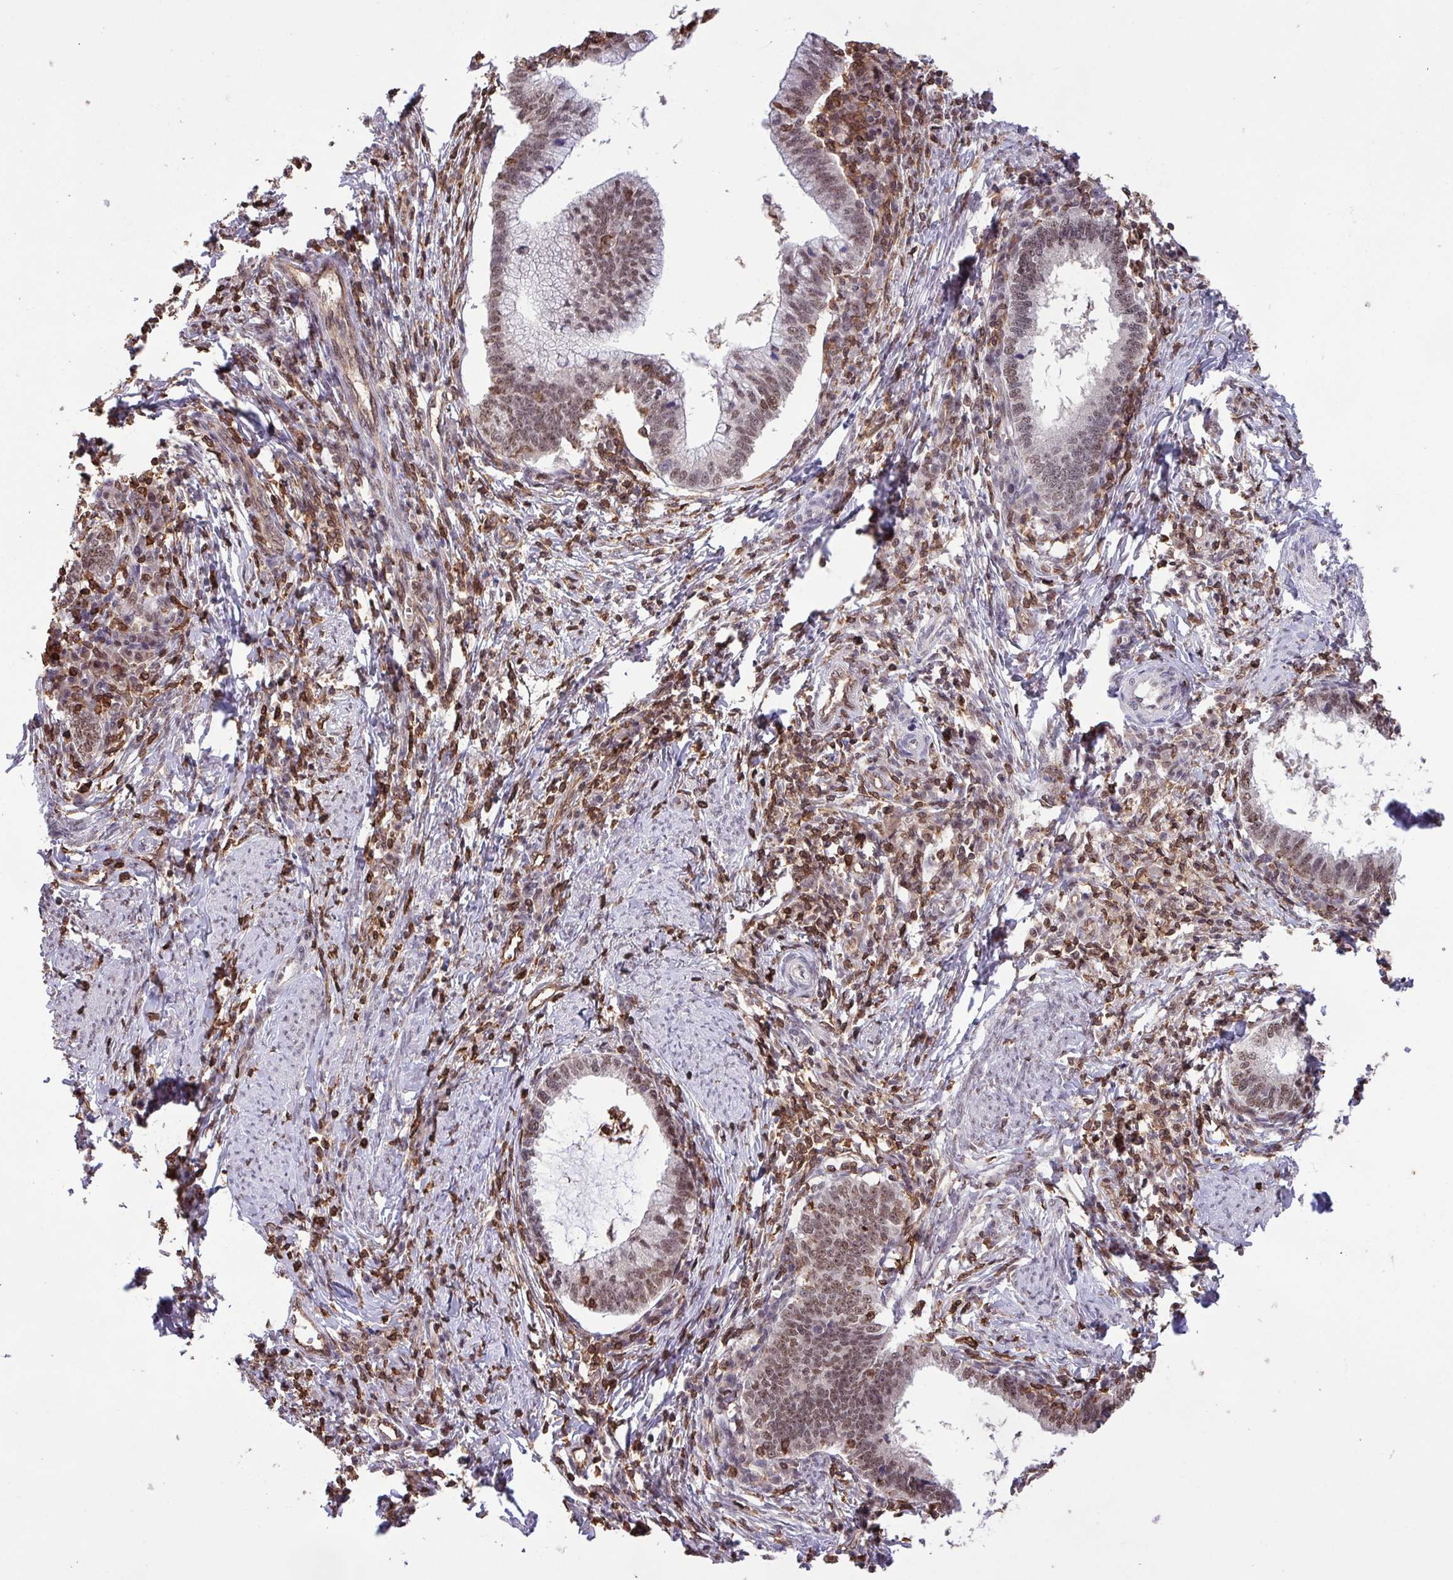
{"staining": {"intensity": "moderate", "quantity": ">75%", "location": "nuclear"}, "tissue": "cervical cancer", "cell_type": "Tumor cells", "image_type": "cancer", "snomed": [{"axis": "morphology", "description": "Adenocarcinoma, NOS"}, {"axis": "topography", "description": "Cervix"}], "caption": "Protein staining of adenocarcinoma (cervical) tissue displays moderate nuclear staining in approximately >75% of tumor cells.", "gene": "GON7", "patient": {"sex": "female", "age": 36}}